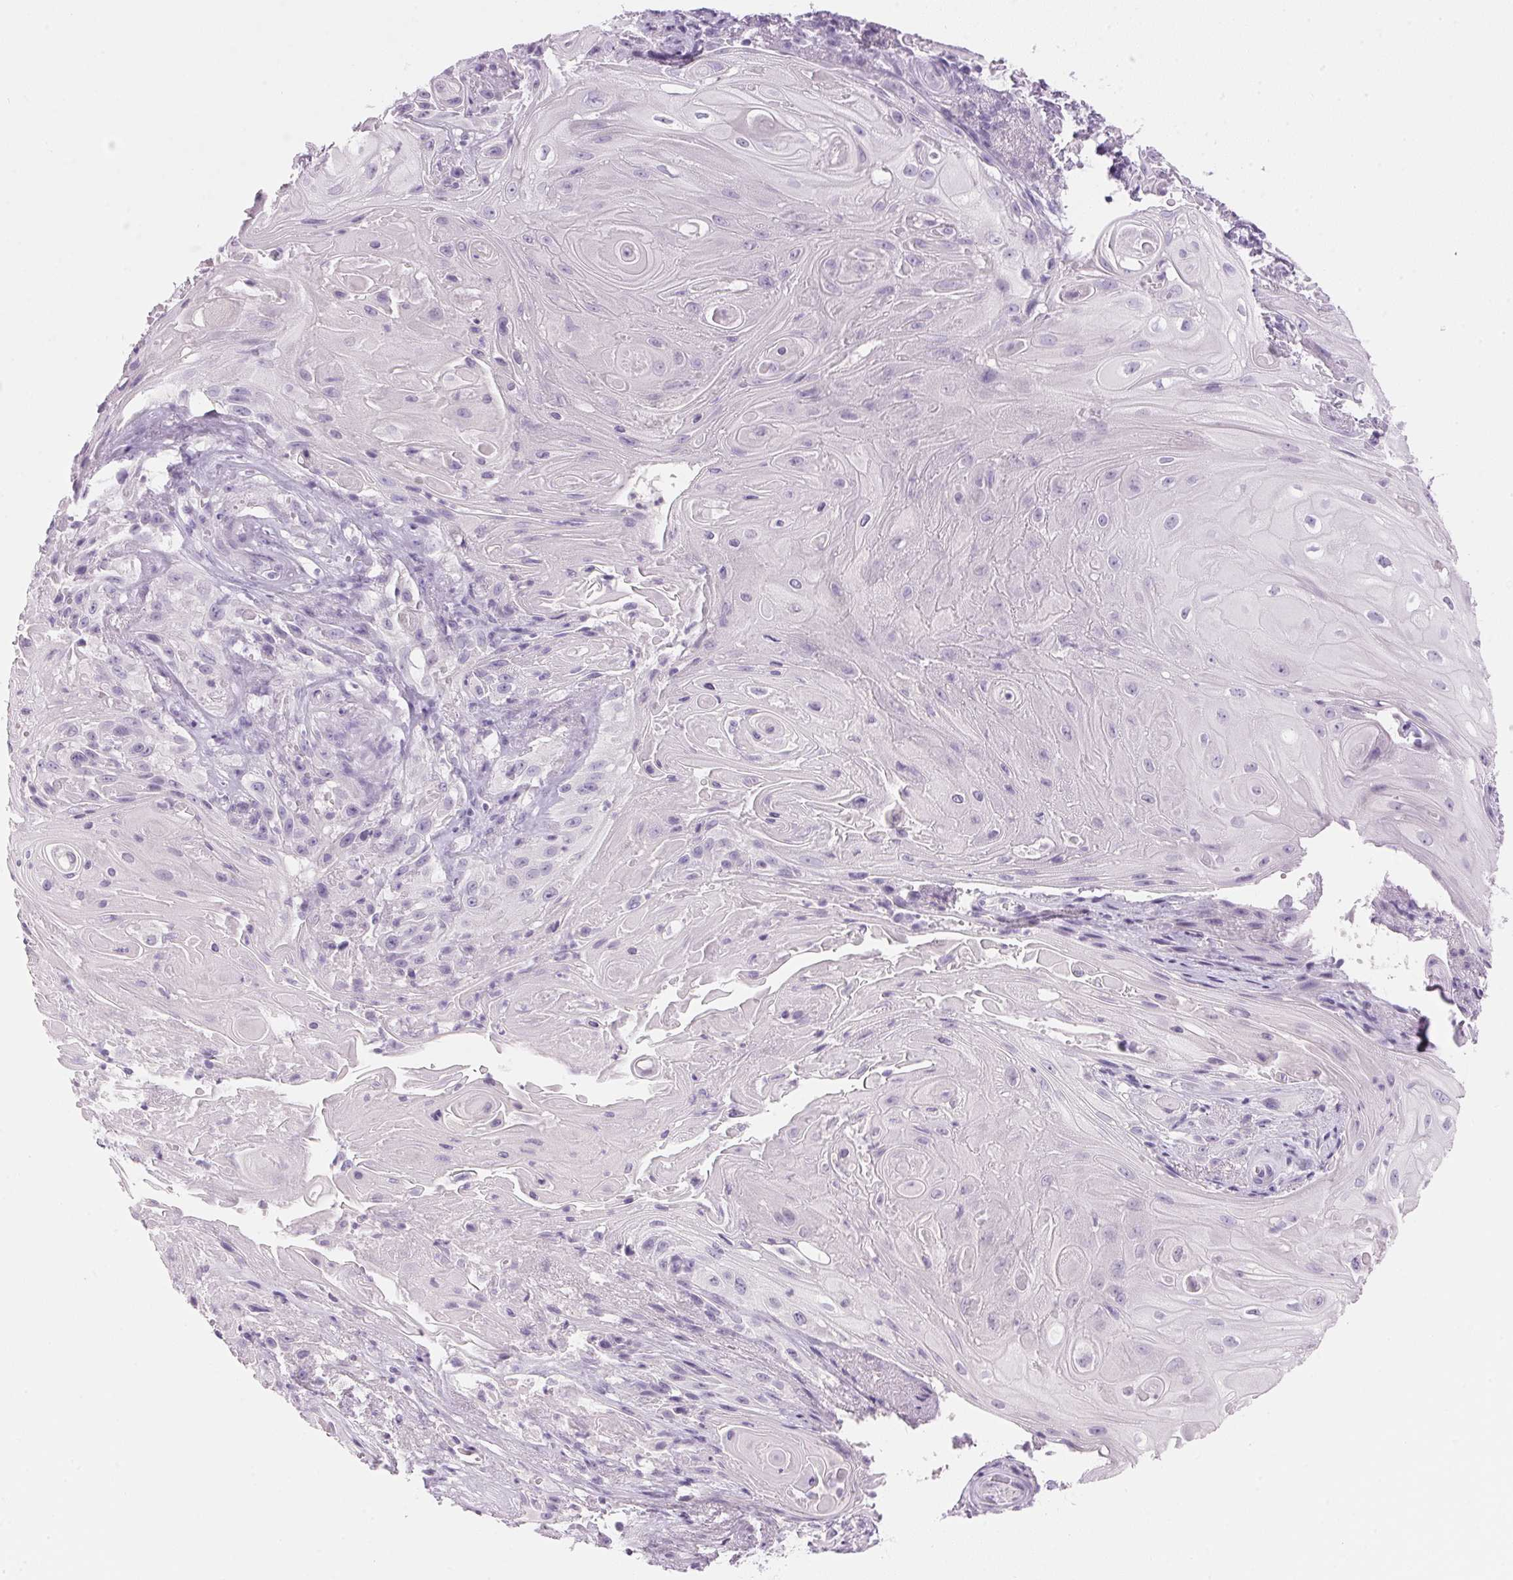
{"staining": {"intensity": "negative", "quantity": "none", "location": "none"}, "tissue": "skin cancer", "cell_type": "Tumor cells", "image_type": "cancer", "snomed": [{"axis": "morphology", "description": "Squamous cell carcinoma, NOS"}, {"axis": "topography", "description": "Skin"}], "caption": "An IHC photomicrograph of skin cancer (squamous cell carcinoma) is shown. There is no staining in tumor cells of skin cancer (squamous cell carcinoma).", "gene": "IGFBP1", "patient": {"sex": "male", "age": 62}}